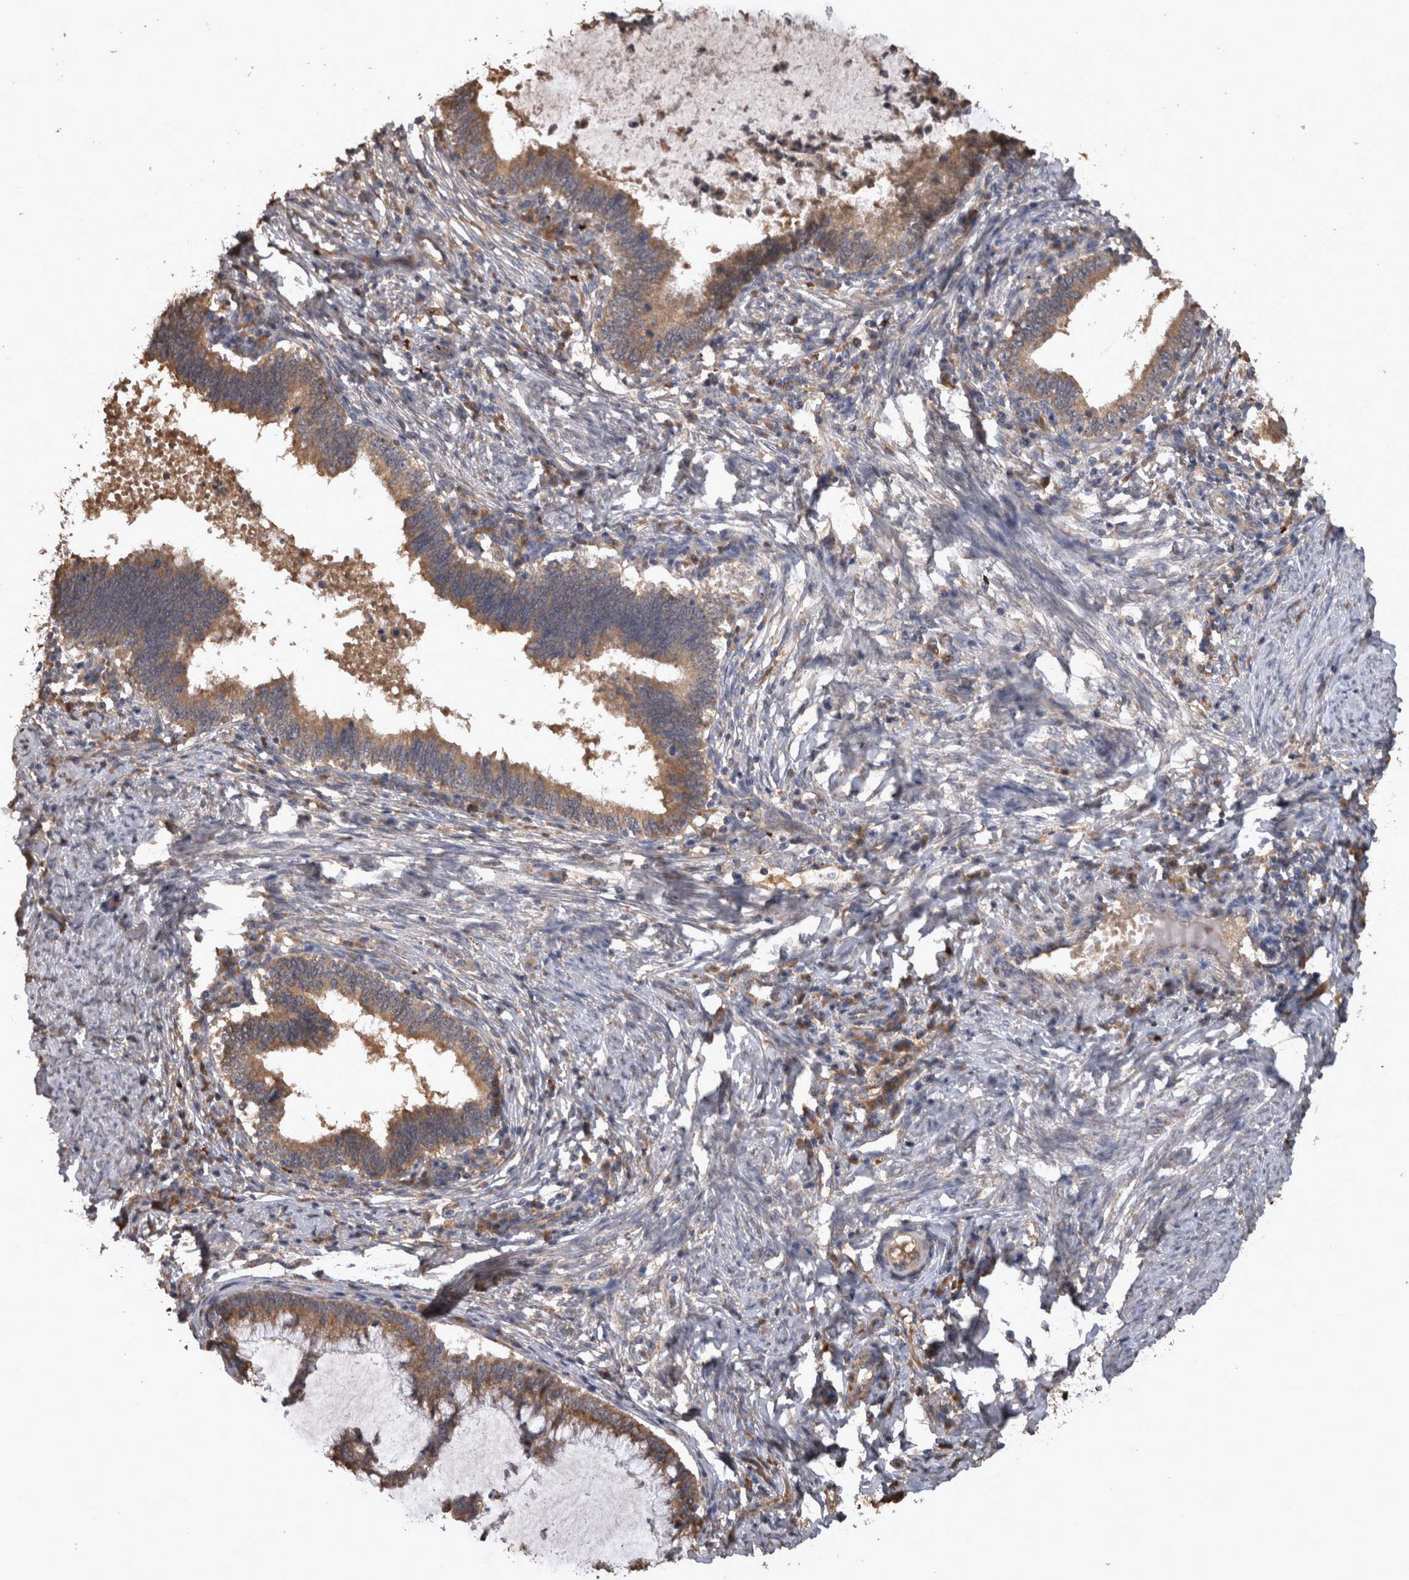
{"staining": {"intensity": "moderate", "quantity": ">75%", "location": "cytoplasmic/membranous"}, "tissue": "cervical cancer", "cell_type": "Tumor cells", "image_type": "cancer", "snomed": [{"axis": "morphology", "description": "Adenocarcinoma, NOS"}, {"axis": "topography", "description": "Cervix"}], "caption": "Cervical cancer (adenocarcinoma) stained for a protein (brown) reveals moderate cytoplasmic/membranous positive expression in about >75% of tumor cells.", "gene": "TMED7", "patient": {"sex": "female", "age": 36}}